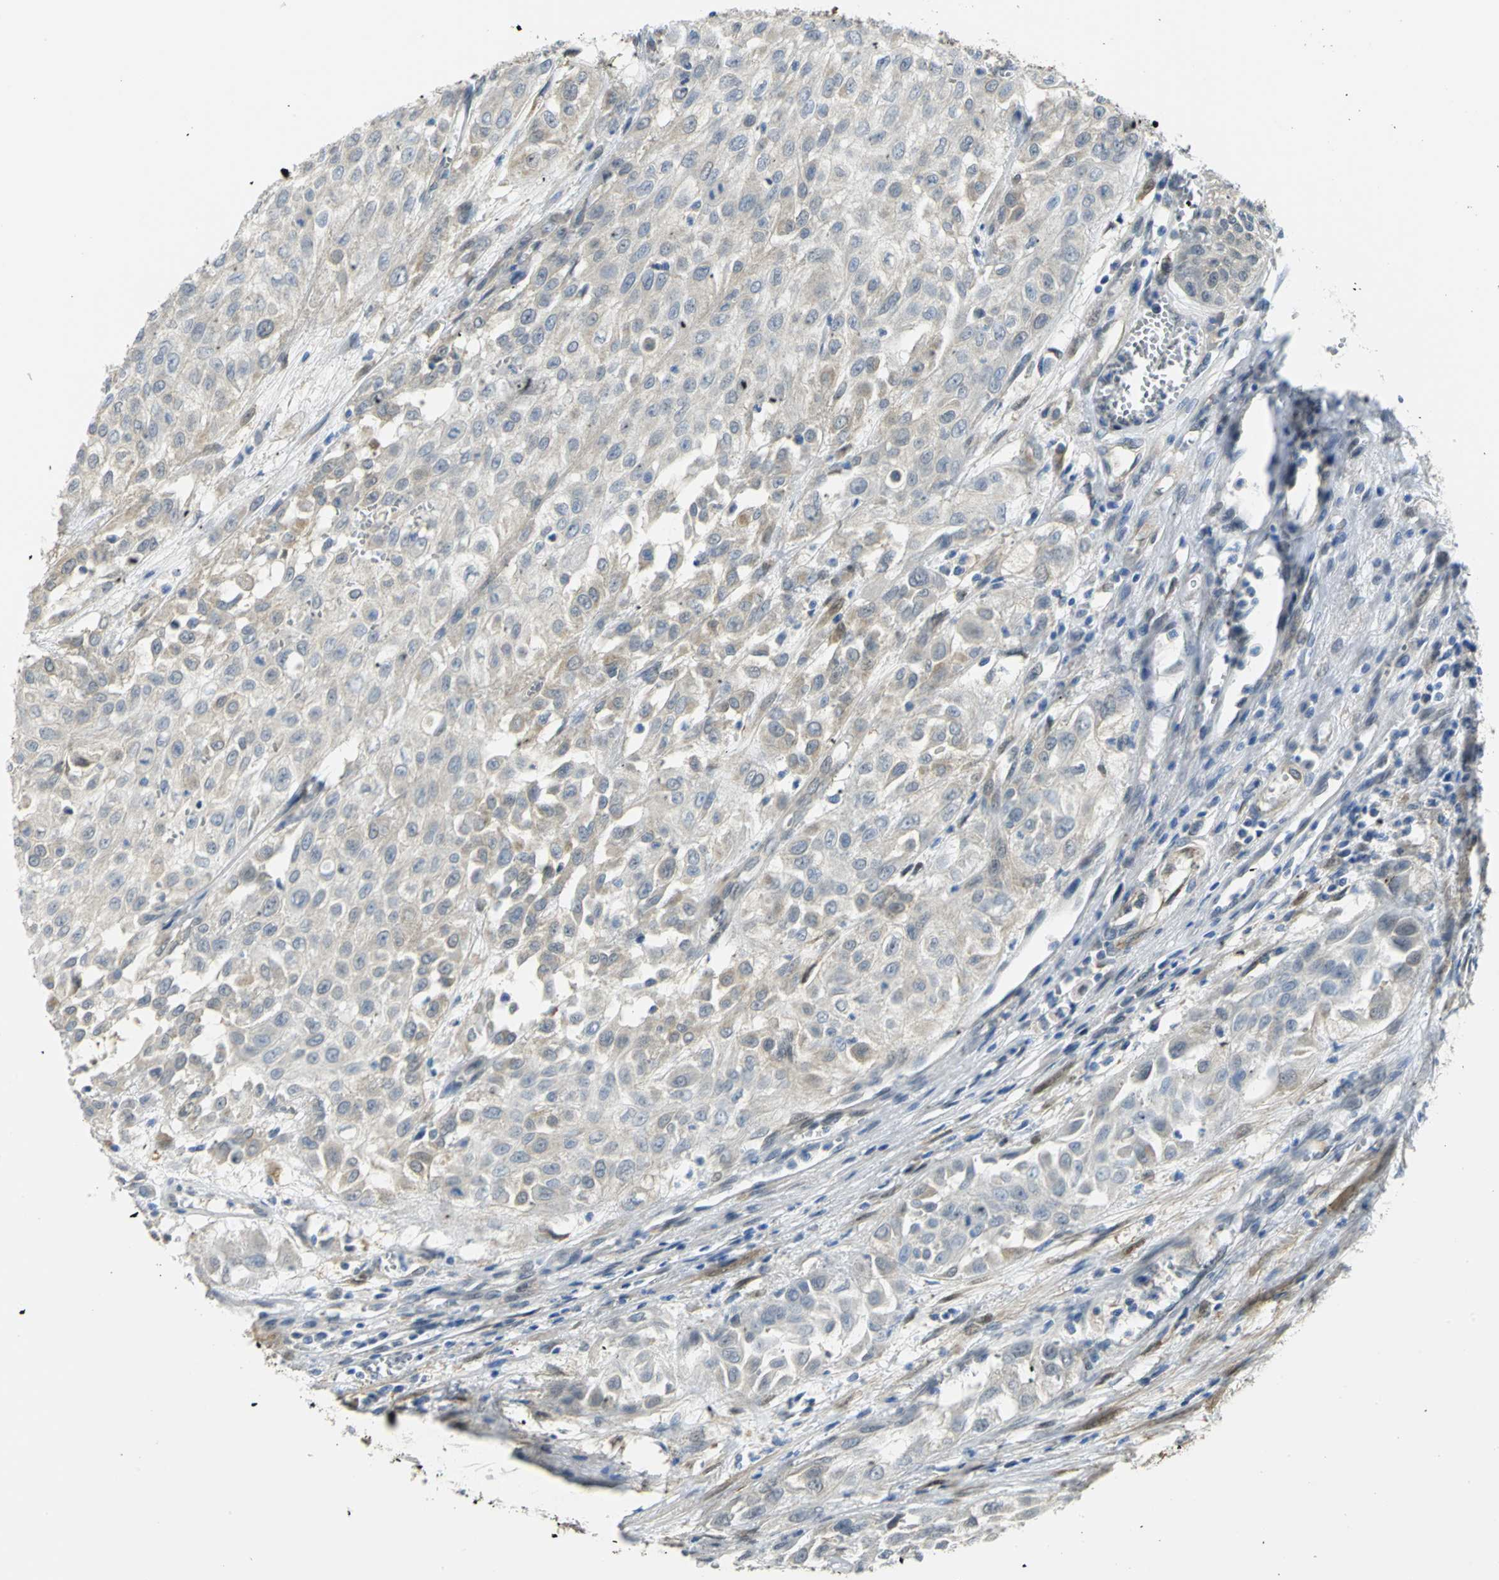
{"staining": {"intensity": "weak", "quantity": "<25%", "location": "cytoplasmic/membranous"}, "tissue": "urothelial cancer", "cell_type": "Tumor cells", "image_type": "cancer", "snomed": [{"axis": "morphology", "description": "Urothelial carcinoma, High grade"}, {"axis": "topography", "description": "Urinary bladder"}], "caption": "Tumor cells are negative for brown protein staining in high-grade urothelial carcinoma. (DAB immunohistochemistry, high magnification).", "gene": "PGM3", "patient": {"sex": "male", "age": 57}}